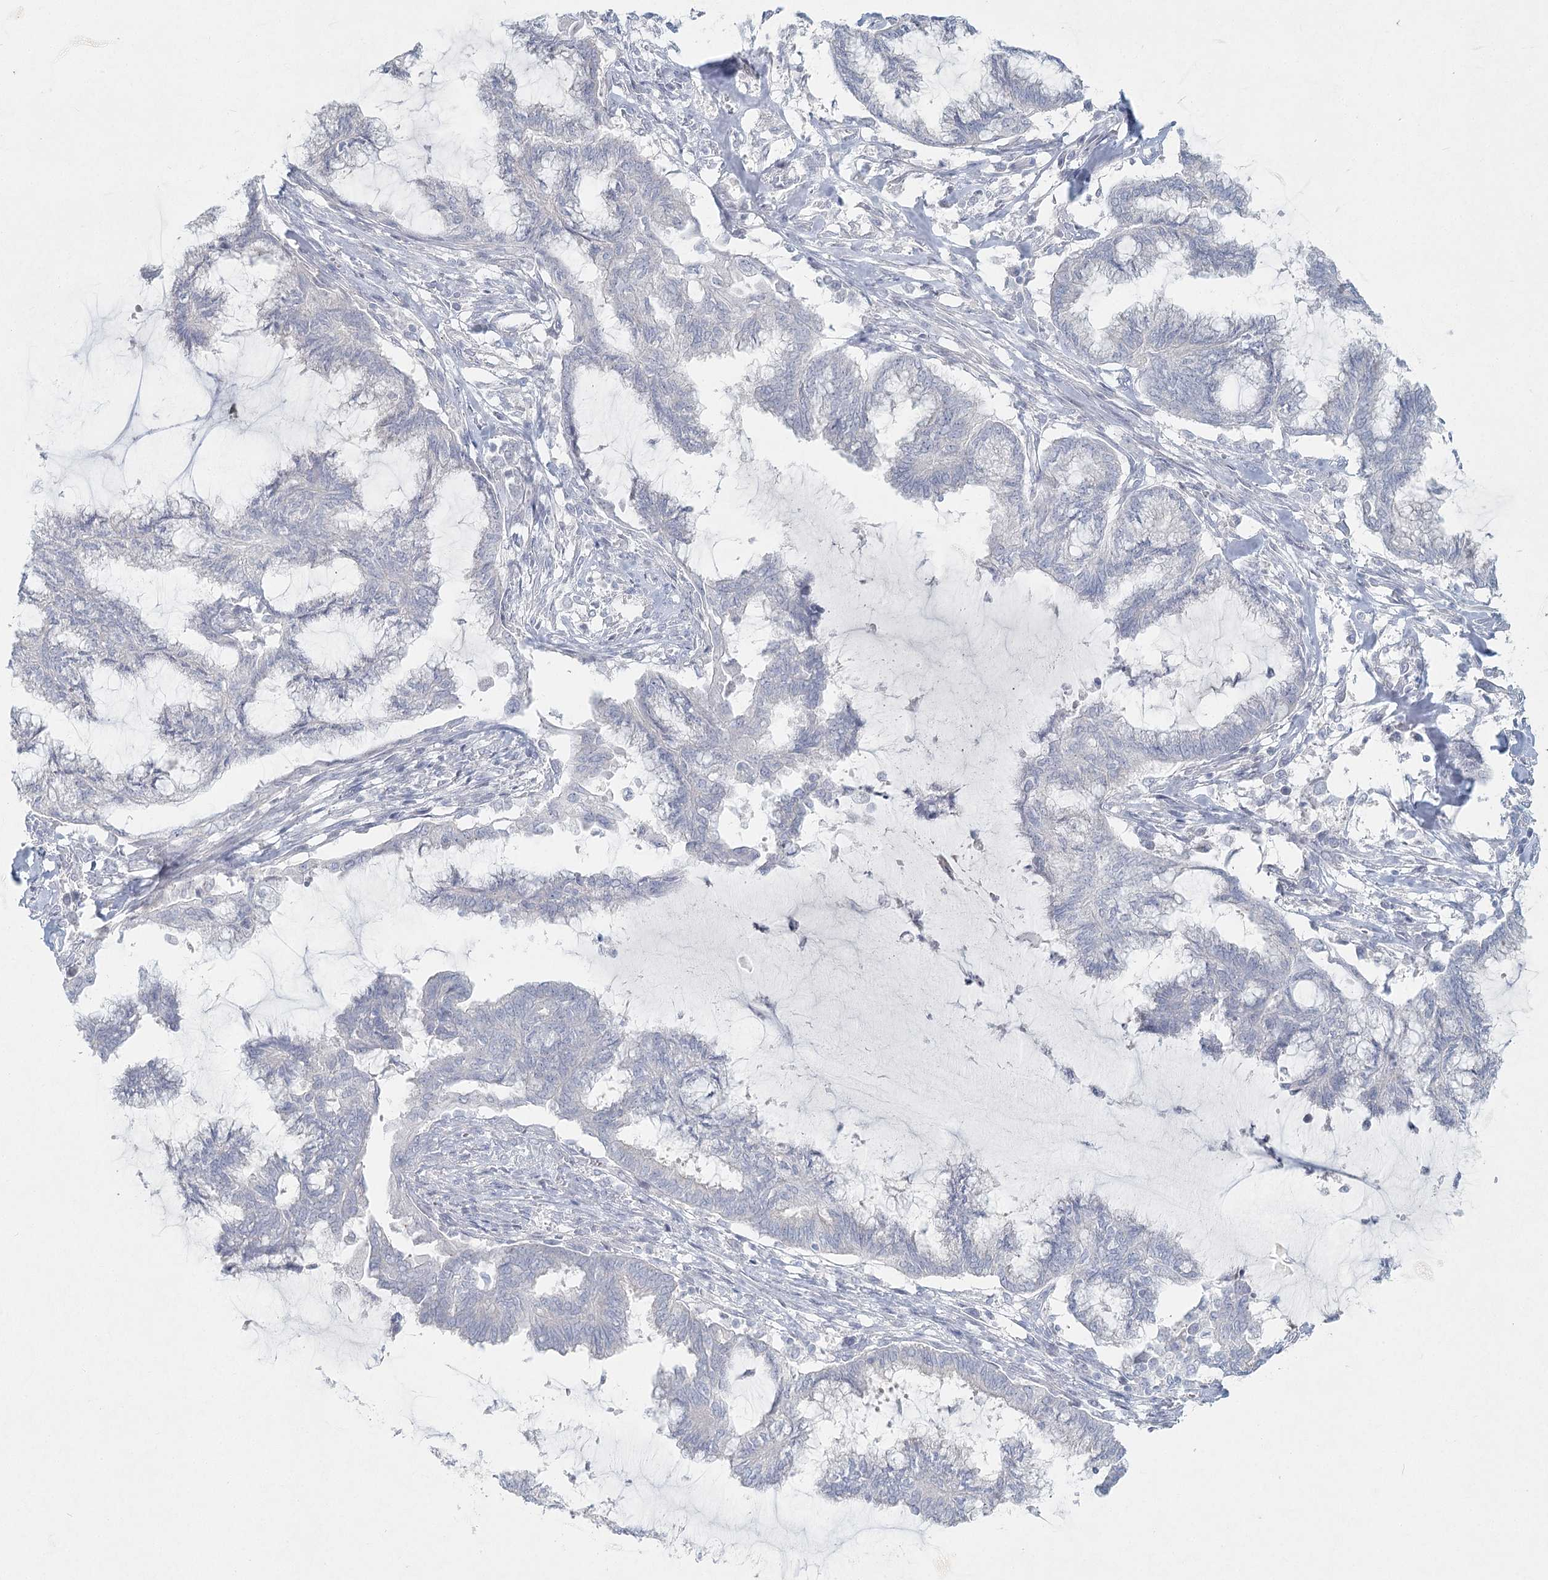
{"staining": {"intensity": "negative", "quantity": "none", "location": "none"}, "tissue": "endometrial cancer", "cell_type": "Tumor cells", "image_type": "cancer", "snomed": [{"axis": "morphology", "description": "Adenocarcinoma, NOS"}, {"axis": "topography", "description": "Endometrium"}], "caption": "Immunohistochemistry histopathology image of endometrial cancer (adenocarcinoma) stained for a protein (brown), which demonstrates no staining in tumor cells.", "gene": "LRP2BP", "patient": {"sex": "female", "age": 86}}